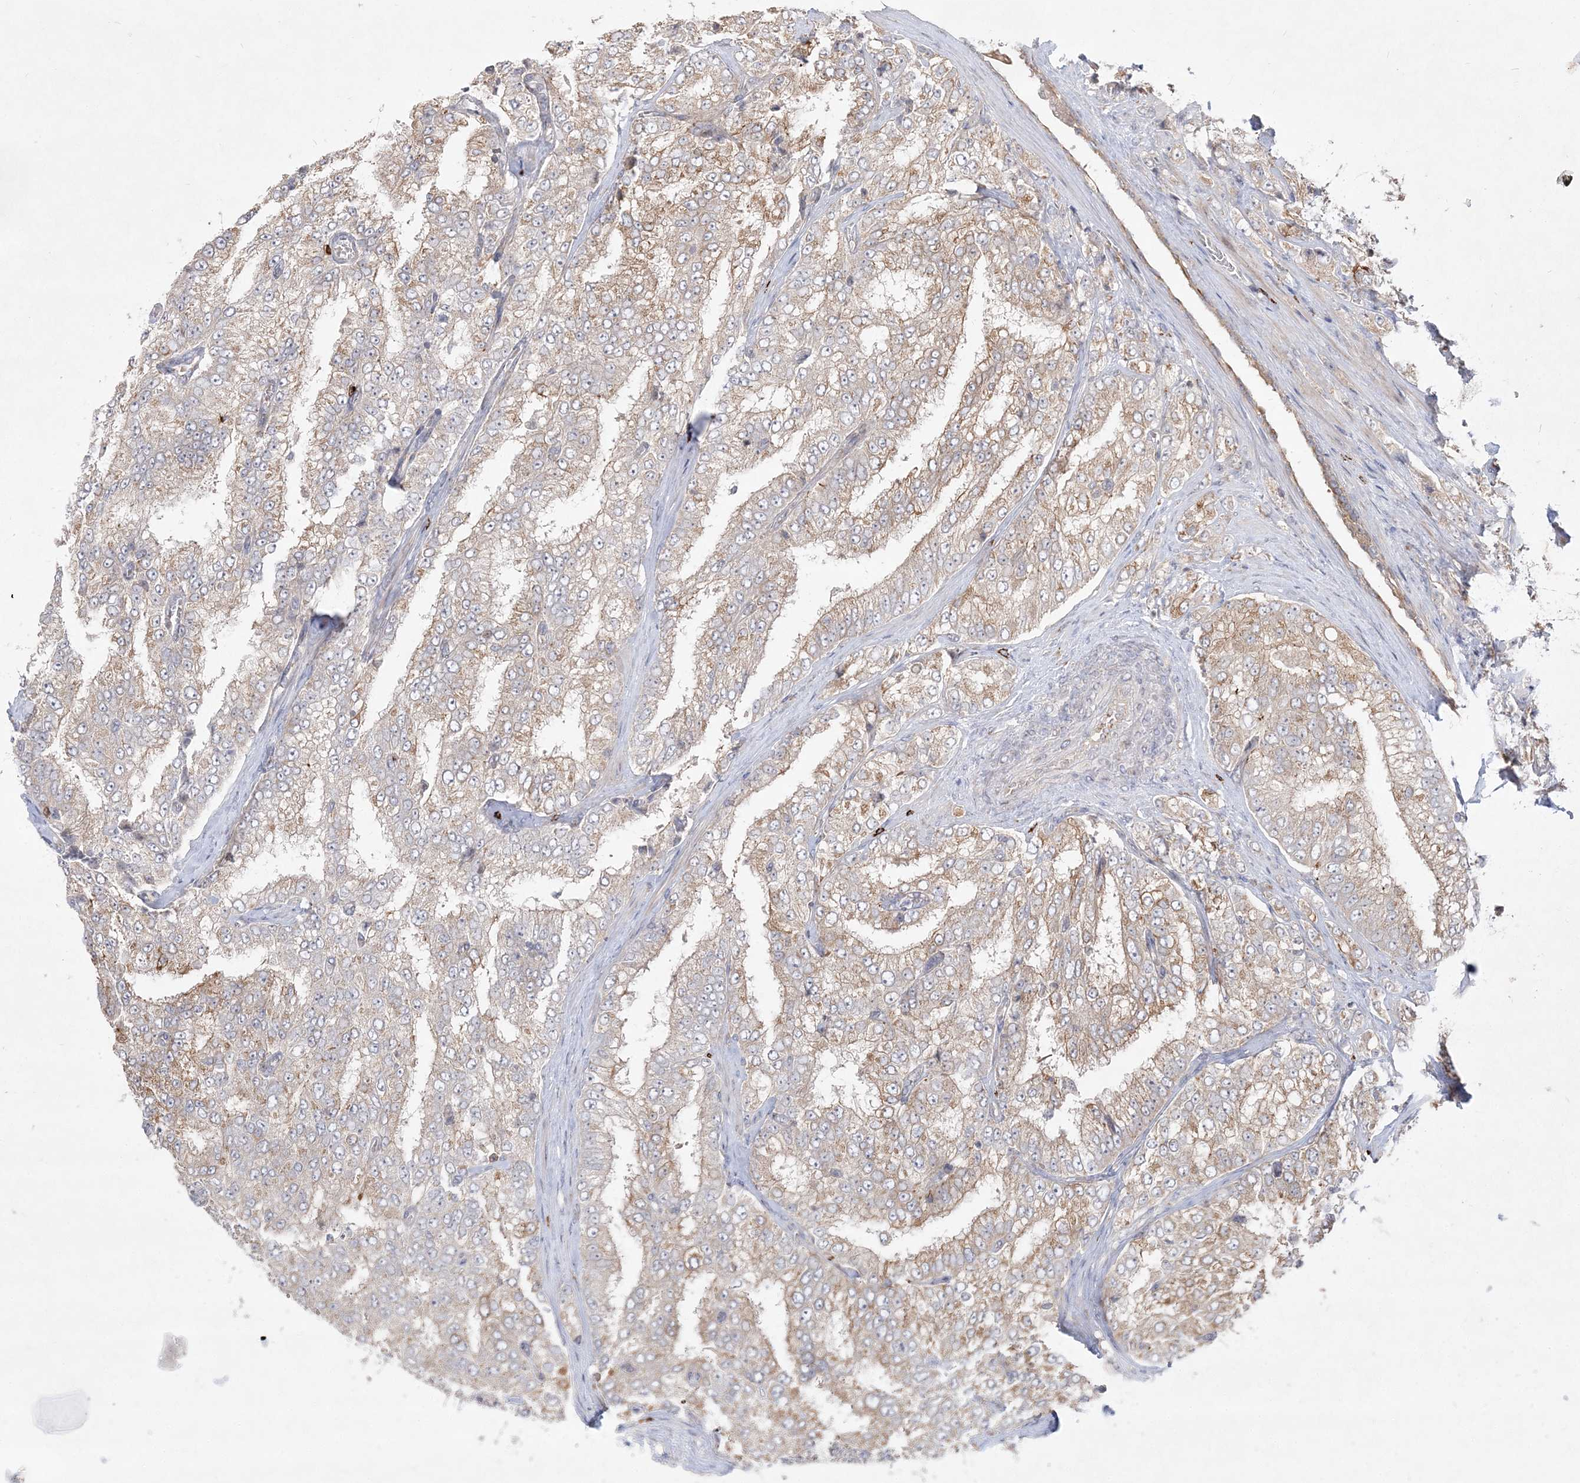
{"staining": {"intensity": "weak", "quantity": "25%-75%", "location": "cytoplasmic/membranous"}, "tissue": "prostate cancer", "cell_type": "Tumor cells", "image_type": "cancer", "snomed": [{"axis": "morphology", "description": "Adenocarcinoma, High grade"}, {"axis": "topography", "description": "Prostate"}], "caption": "This is an image of immunohistochemistry (IHC) staining of prostate cancer (high-grade adenocarcinoma), which shows weak positivity in the cytoplasmic/membranous of tumor cells.", "gene": "CLNK", "patient": {"sex": "male", "age": 58}}